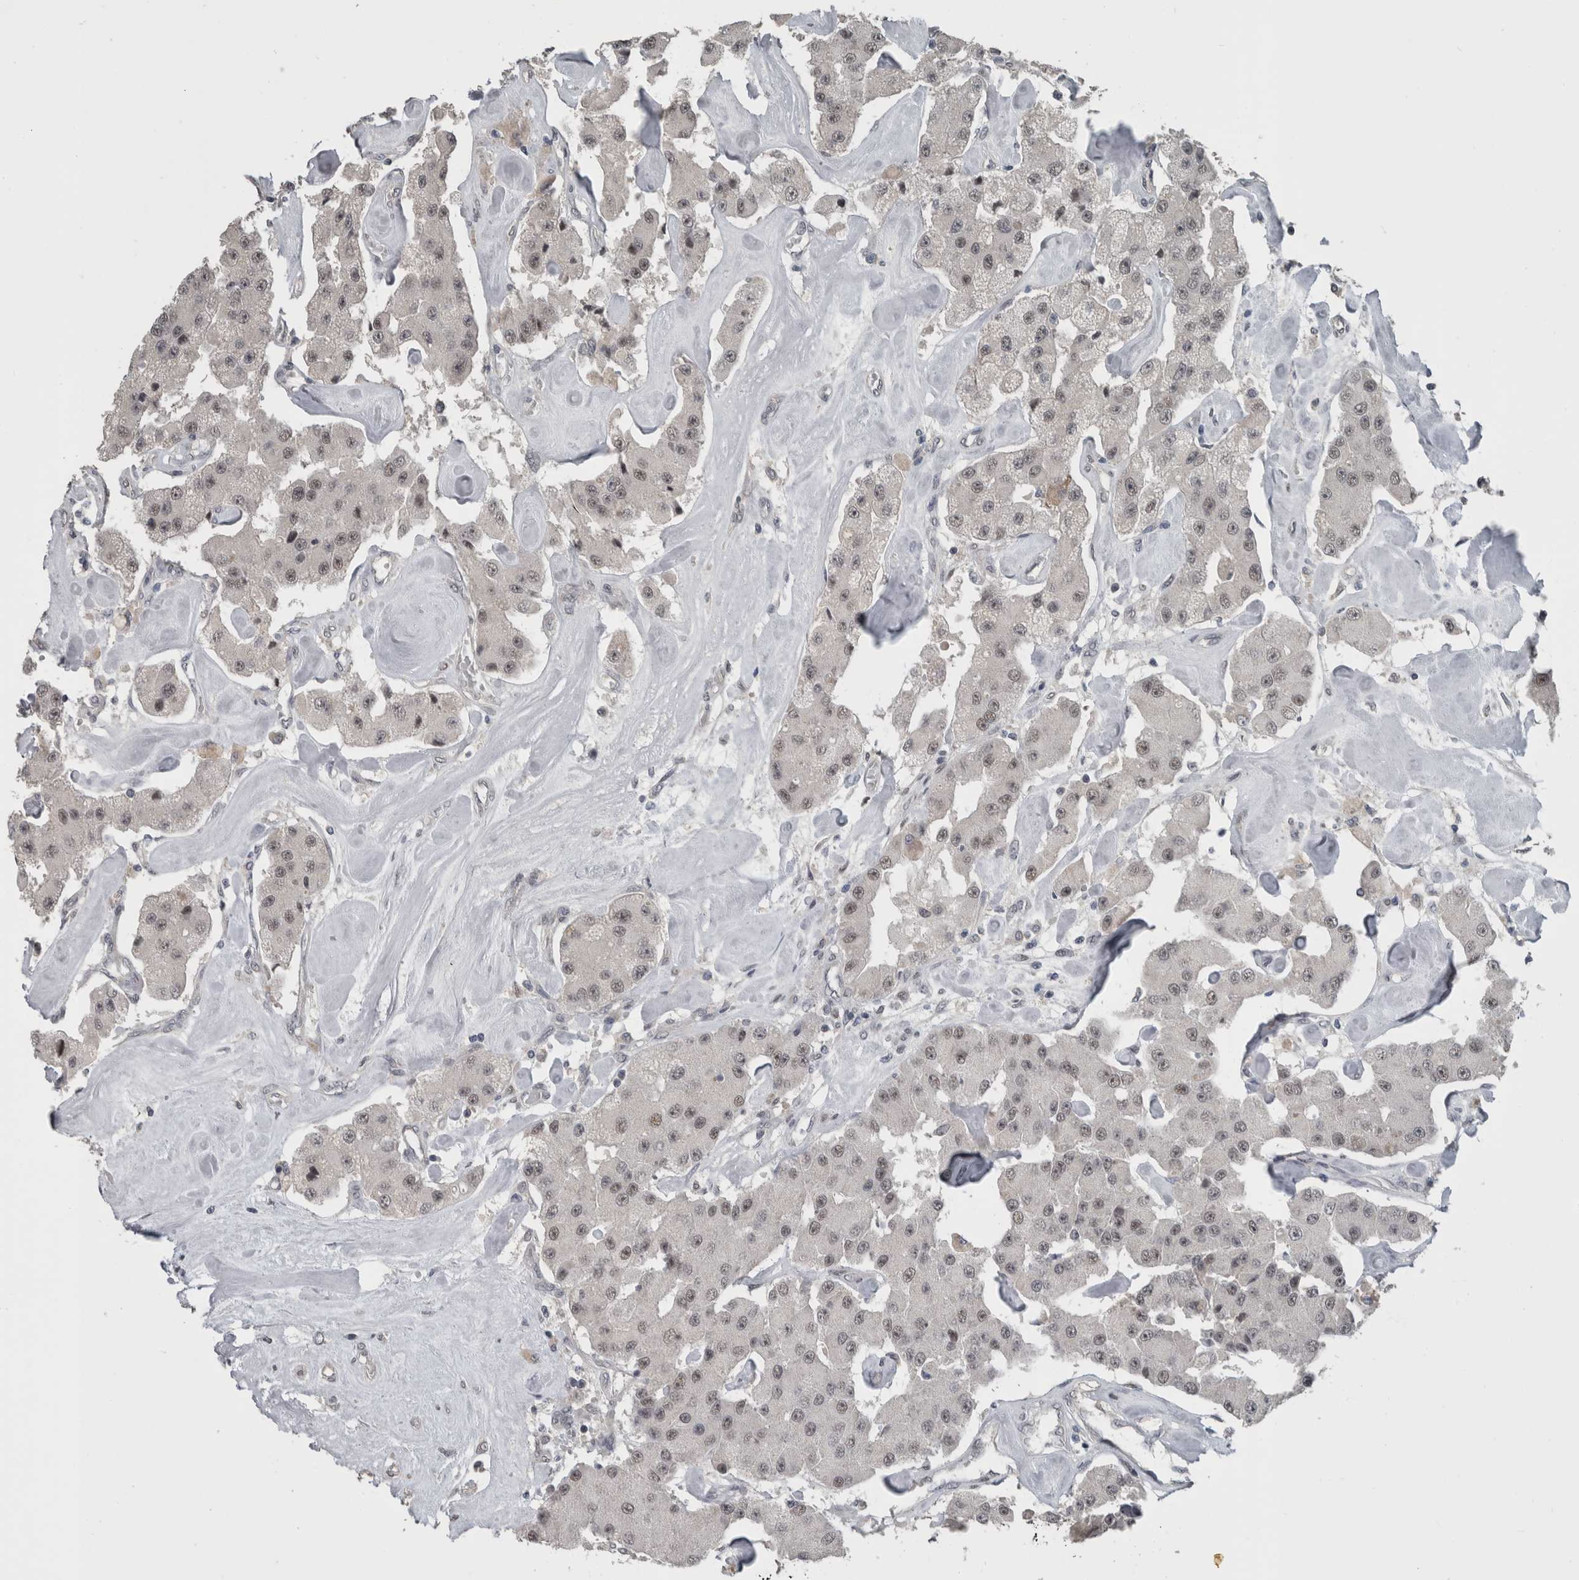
{"staining": {"intensity": "weak", "quantity": "25%-75%", "location": "nuclear"}, "tissue": "carcinoid", "cell_type": "Tumor cells", "image_type": "cancer", "snomed": [{"axis": "morphology", "description": "Carcinoid, malignant, NOS"}, {"axis": "topography", "description": "Pancreas"}], "caption": "Carcinoid stained with immunohistochemistry (IHC) displays weak nuclear staining in approximately 25%-75% of tumor cells. The staining was performed using DAB (3,3'-diaminobenzidine), with brown indicating positive protein expression. Nuclei are stained blue with hematoxylin.", "gene": "ZBTB21", "patient": {"sex": "male", "age": 41}}